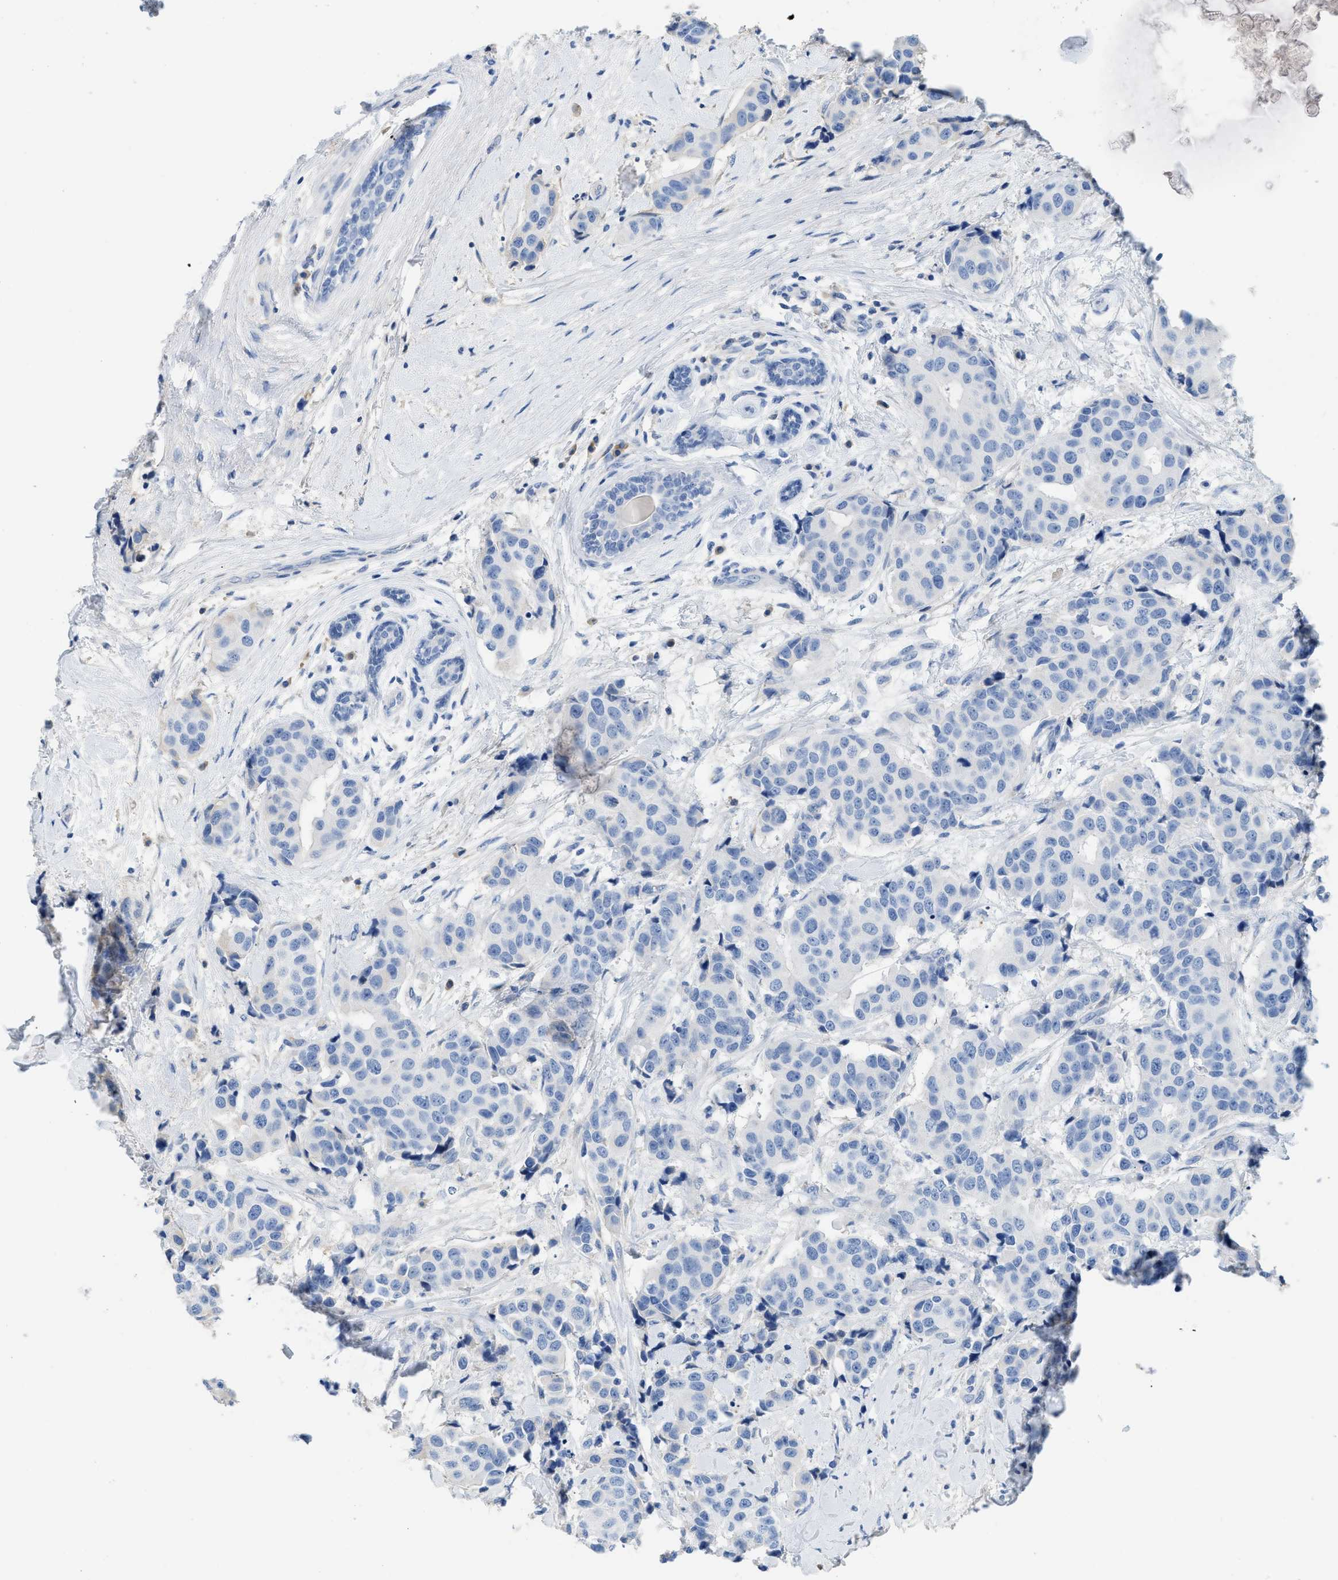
{"staining": {"intensity": "negative", "quantity": "none", "location": "none"}, "tissue": "breast cancer", "cell_type": "Tumor cells", "image_type": "cancer", "snomed": [{"axis": "morphology", "description": "Normal tissue, NOS"}, {"axis": "morphology", "description": "Duct carcinoma"}, {"axis": "topography", "description": "Breast"}], "caption": "This is an immunohistochemistry photomicrograph of breast infiltrating ductal carcinoma. There is no expression in tumor cells.", "gene": "C1S", "patient": {"sex": "female", "age": 39}}